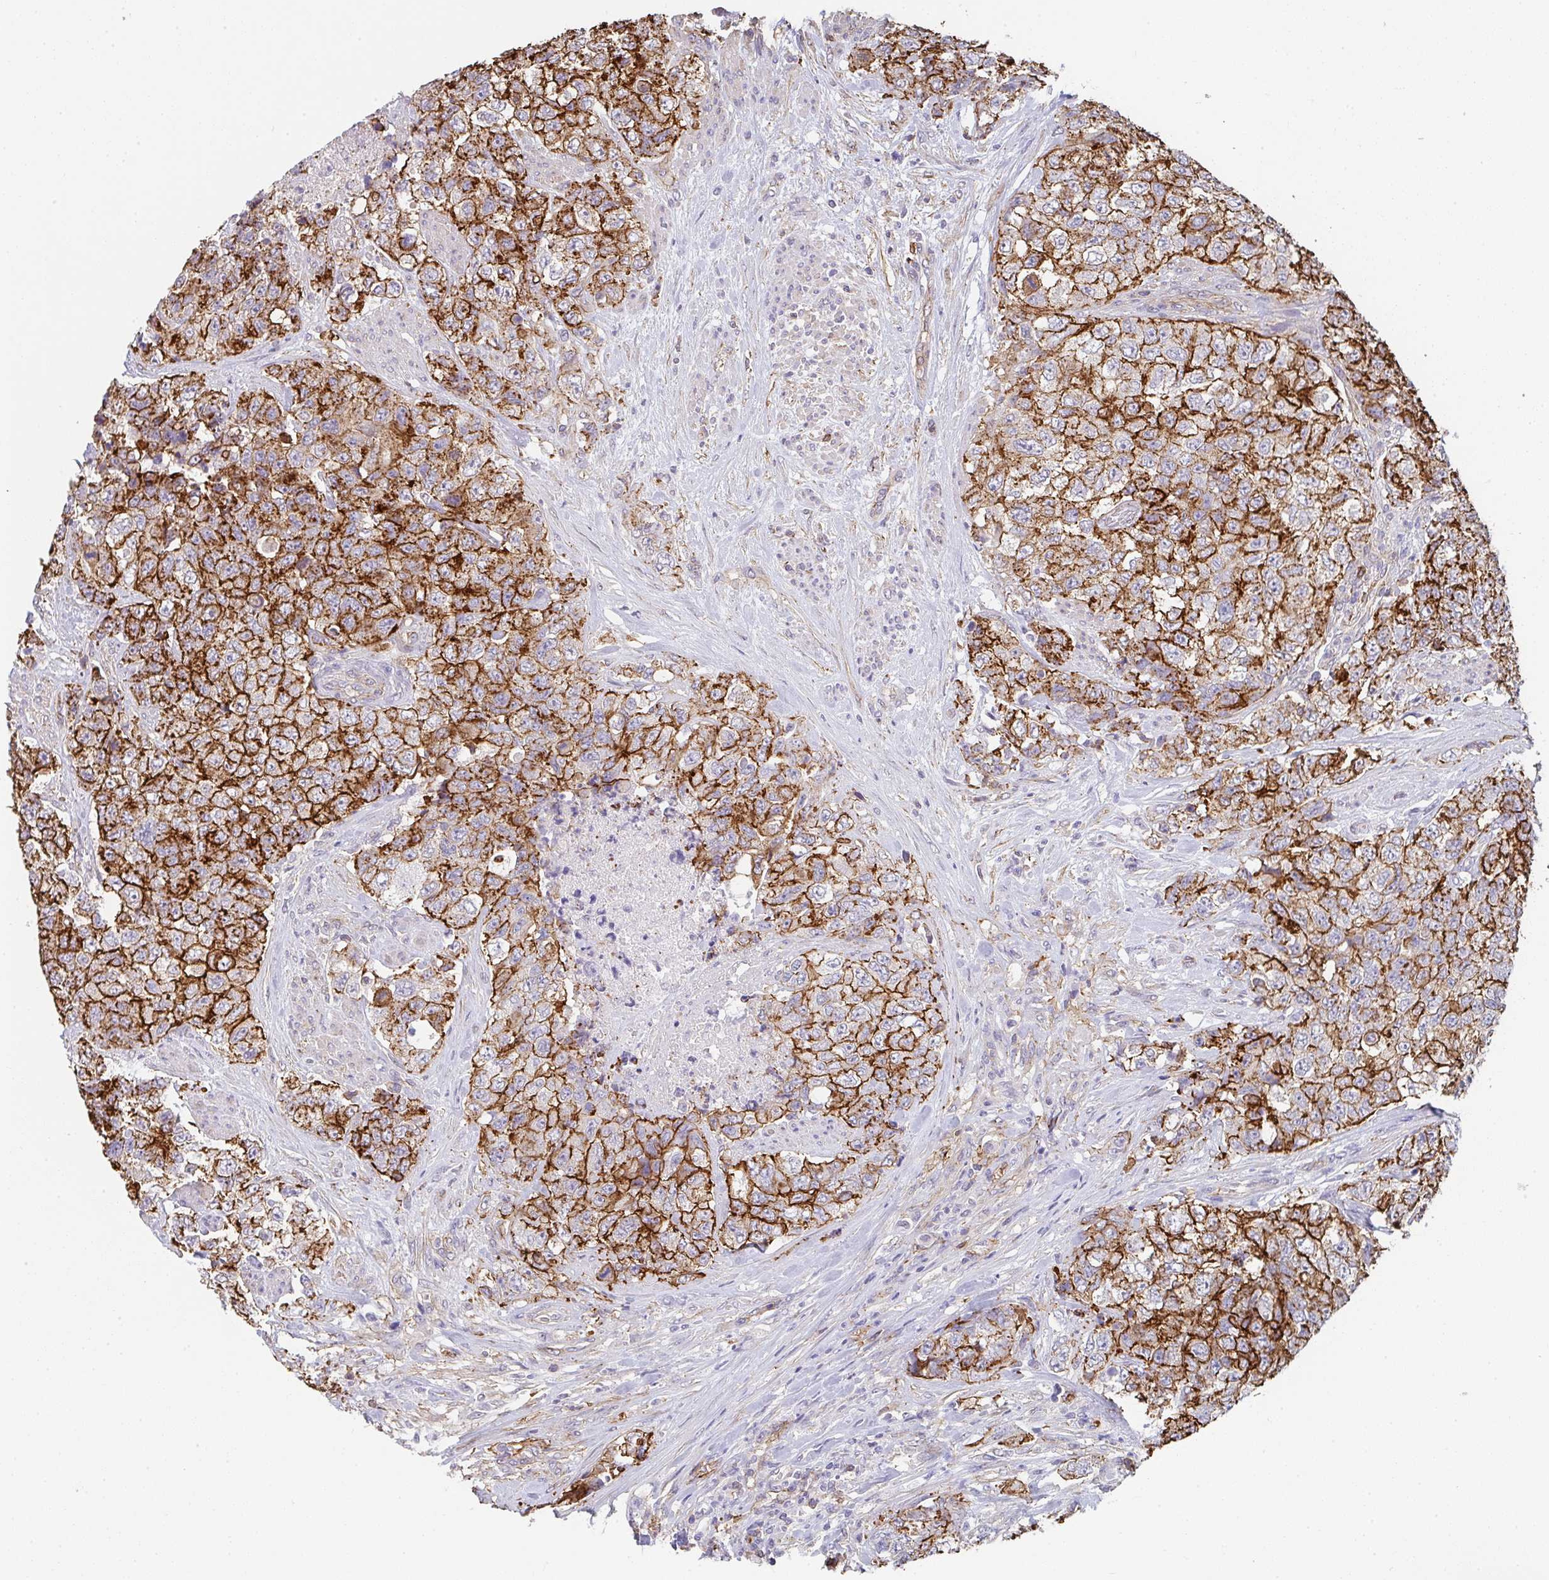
{"staining": {"intensity": "strong", "quantity": ">75%", "location": "cytoplasmic/membranous"}, "tissue": "urothelial cancer", "cell_type": "Tumor cells", "image_type": "cancer", "snomed": [{"axis": "morphology", "description": "Urothelial carcinoma, High grade"}, {"axis": "topography", "description": "Urinary bladder"}], "caption": "Protein expression analysis of high-grade urothelial carcinoma exhibits strong cytoplasmic/membranous staining in approximately >75% of tumor cells.", "gene": "DBN1", "patient": {"sex": "female", "age": 78}}